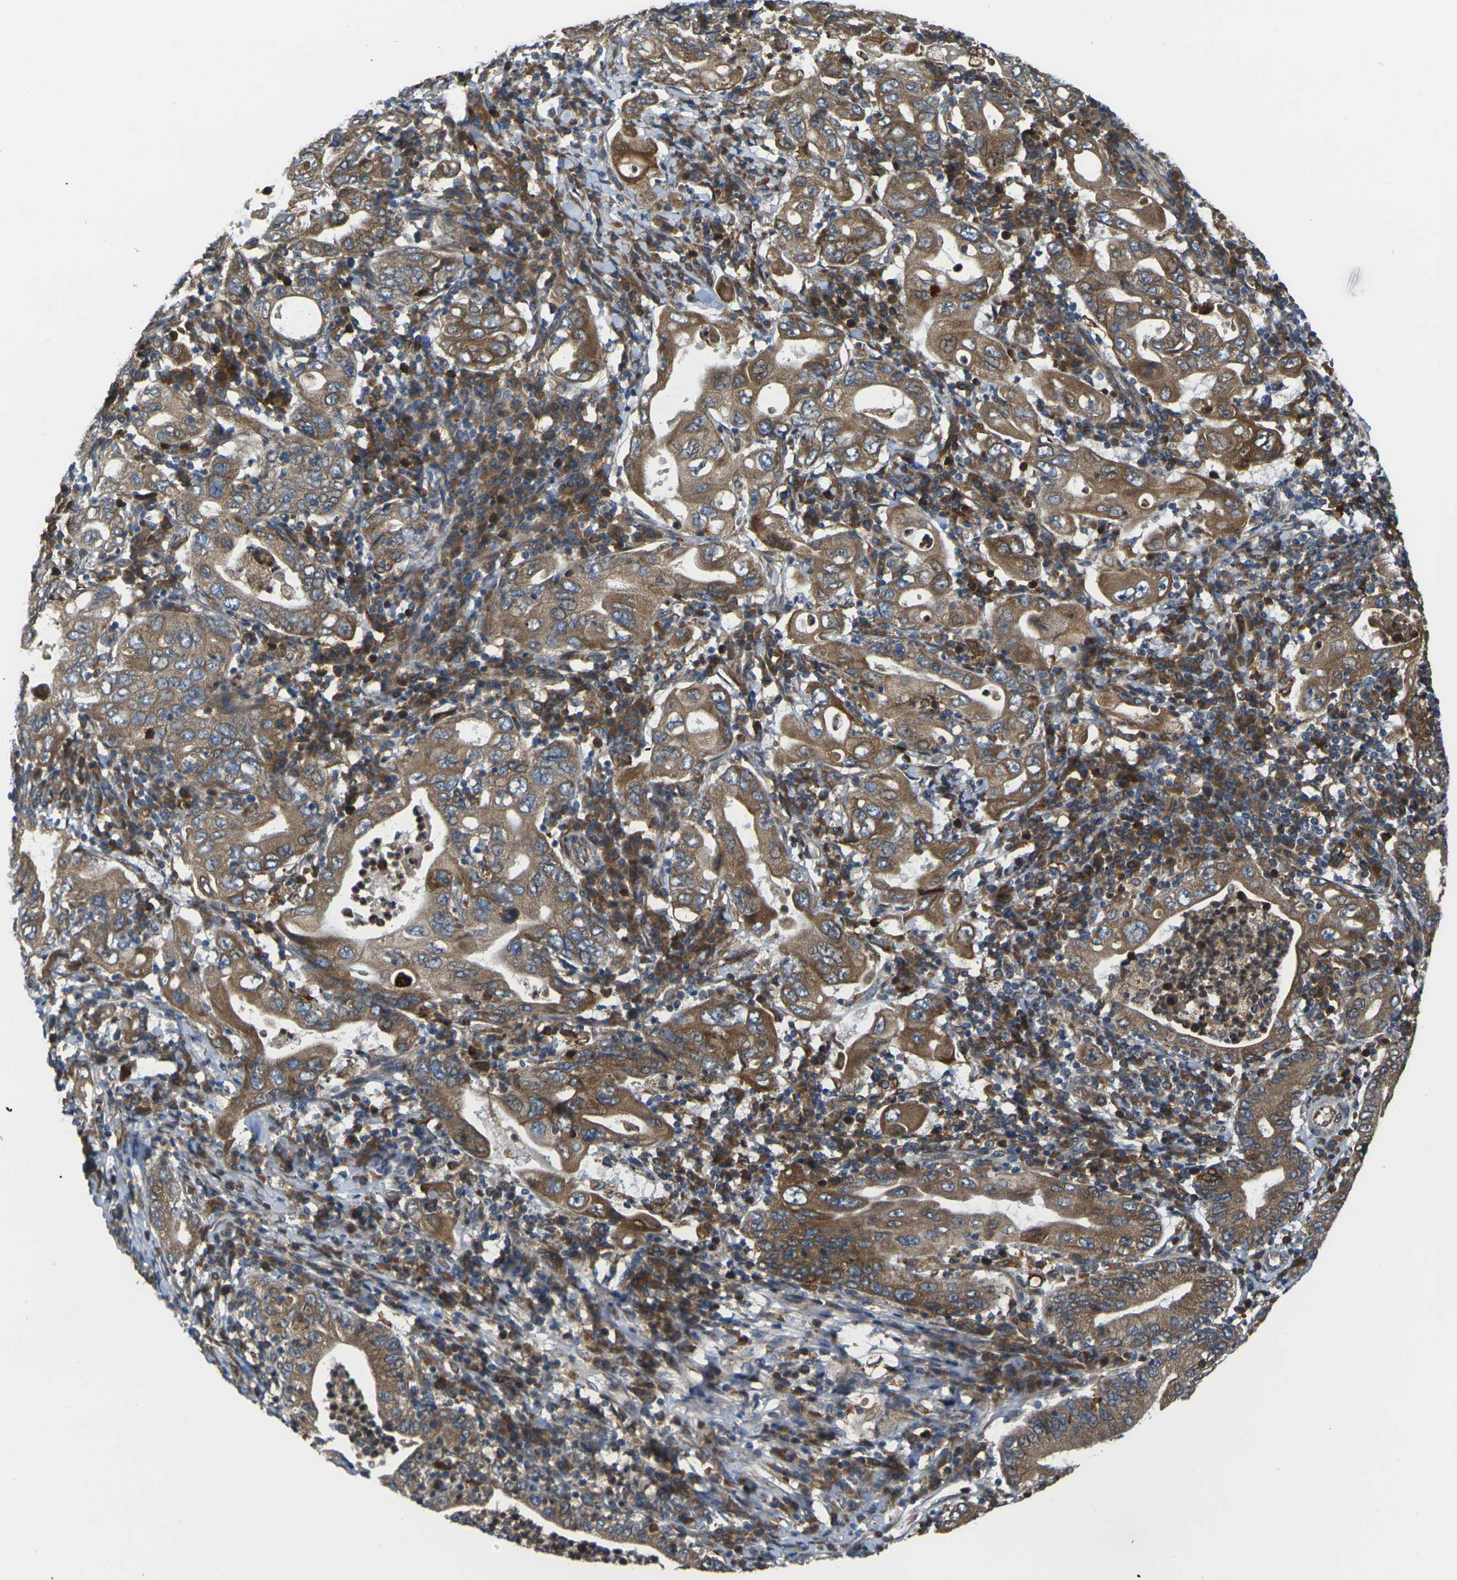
{"staining": {"intensity": "moderate", "quantity": ">75%", "location": "cytoplasmic/membranous"}, "tissue": "stomach cancer", "cell_type": "Tumor cells", "image_type": "cancer", "snomed": [{"axis": "morphology", "description": "Normal tissue, NOS"}, {"axis": "morphology", "description": "Adenocarcinoma, NOS"}, {"axis": "topography", "description": "Esophagus"}, {"axis": "topography", "description": "Stomach, upper"}, {"axis": "topography", "description": "Peripheral nerve tissue"}], "caption": "Stomach adenocarcinoma stained for a protein exhibits moderate cytoplasmic/membranous positivity in tumor cells.", "gene": "FZD1", "patient": {"sex": "male", "age": 62}}